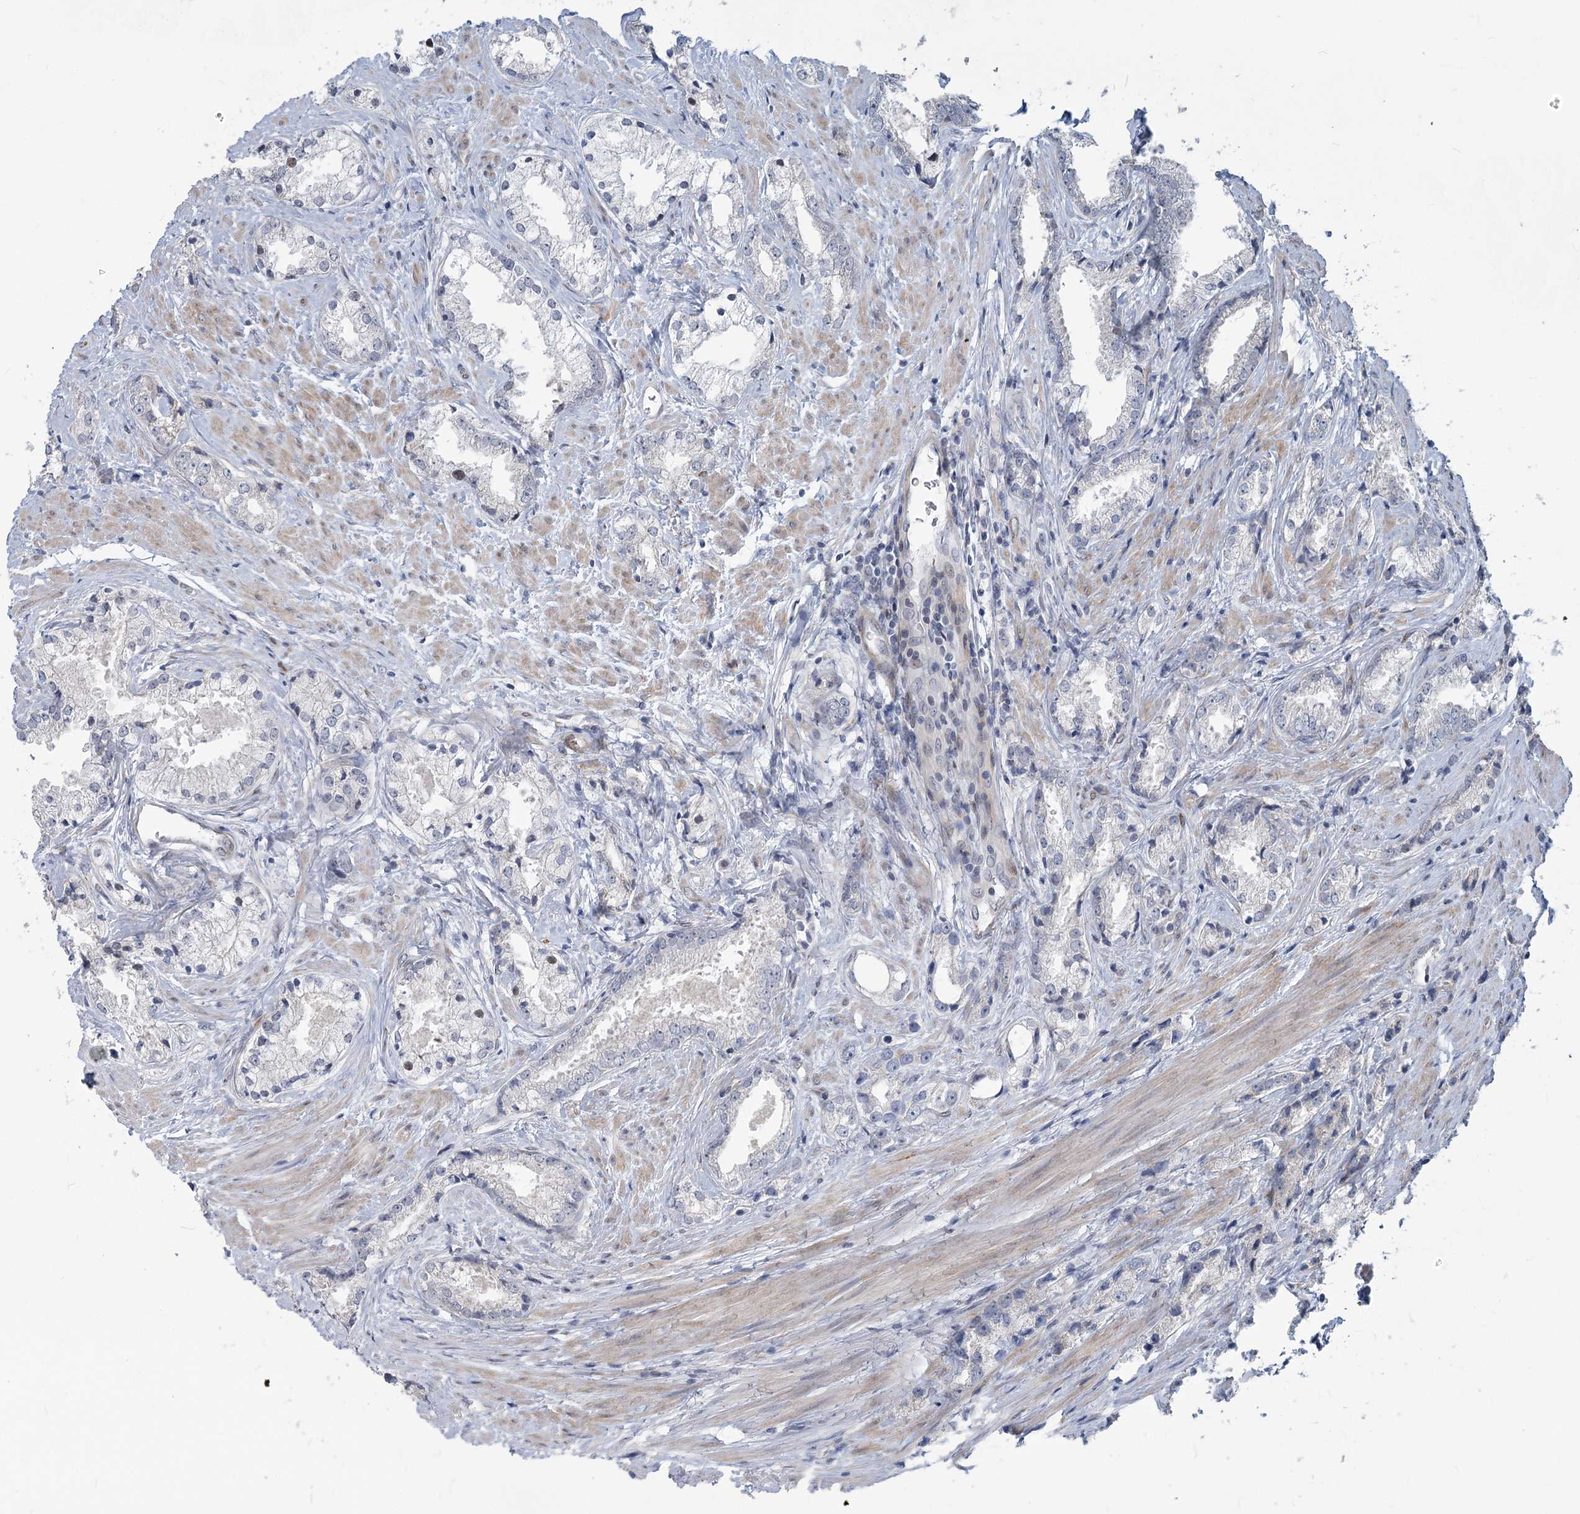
{"staining": {"intensity": "moderate", "quantity": "<25%", "location": "nuclear"}, "tissue": "prostate cancer", "cell_type": "Tumor cells", "image_type": "cancer", "snomed": [{"axis": "morphology", "description": "Adenocarcinoma, High grade"}, {"axis": "topography", "description": "Prostate"}], "caption": "A high-resolution image shows immunohistochemistry (IHC) staining of high-grade adenocarcinoma (prostate), which displays moderate nuclear expression in approximately <25% of tumor cells. Immunohistochemistry stains the protein of interest in brown and the nuclei are stained blue.", "gene": "ABITRAM", "patient": {"sex": "male", "age": 66}}